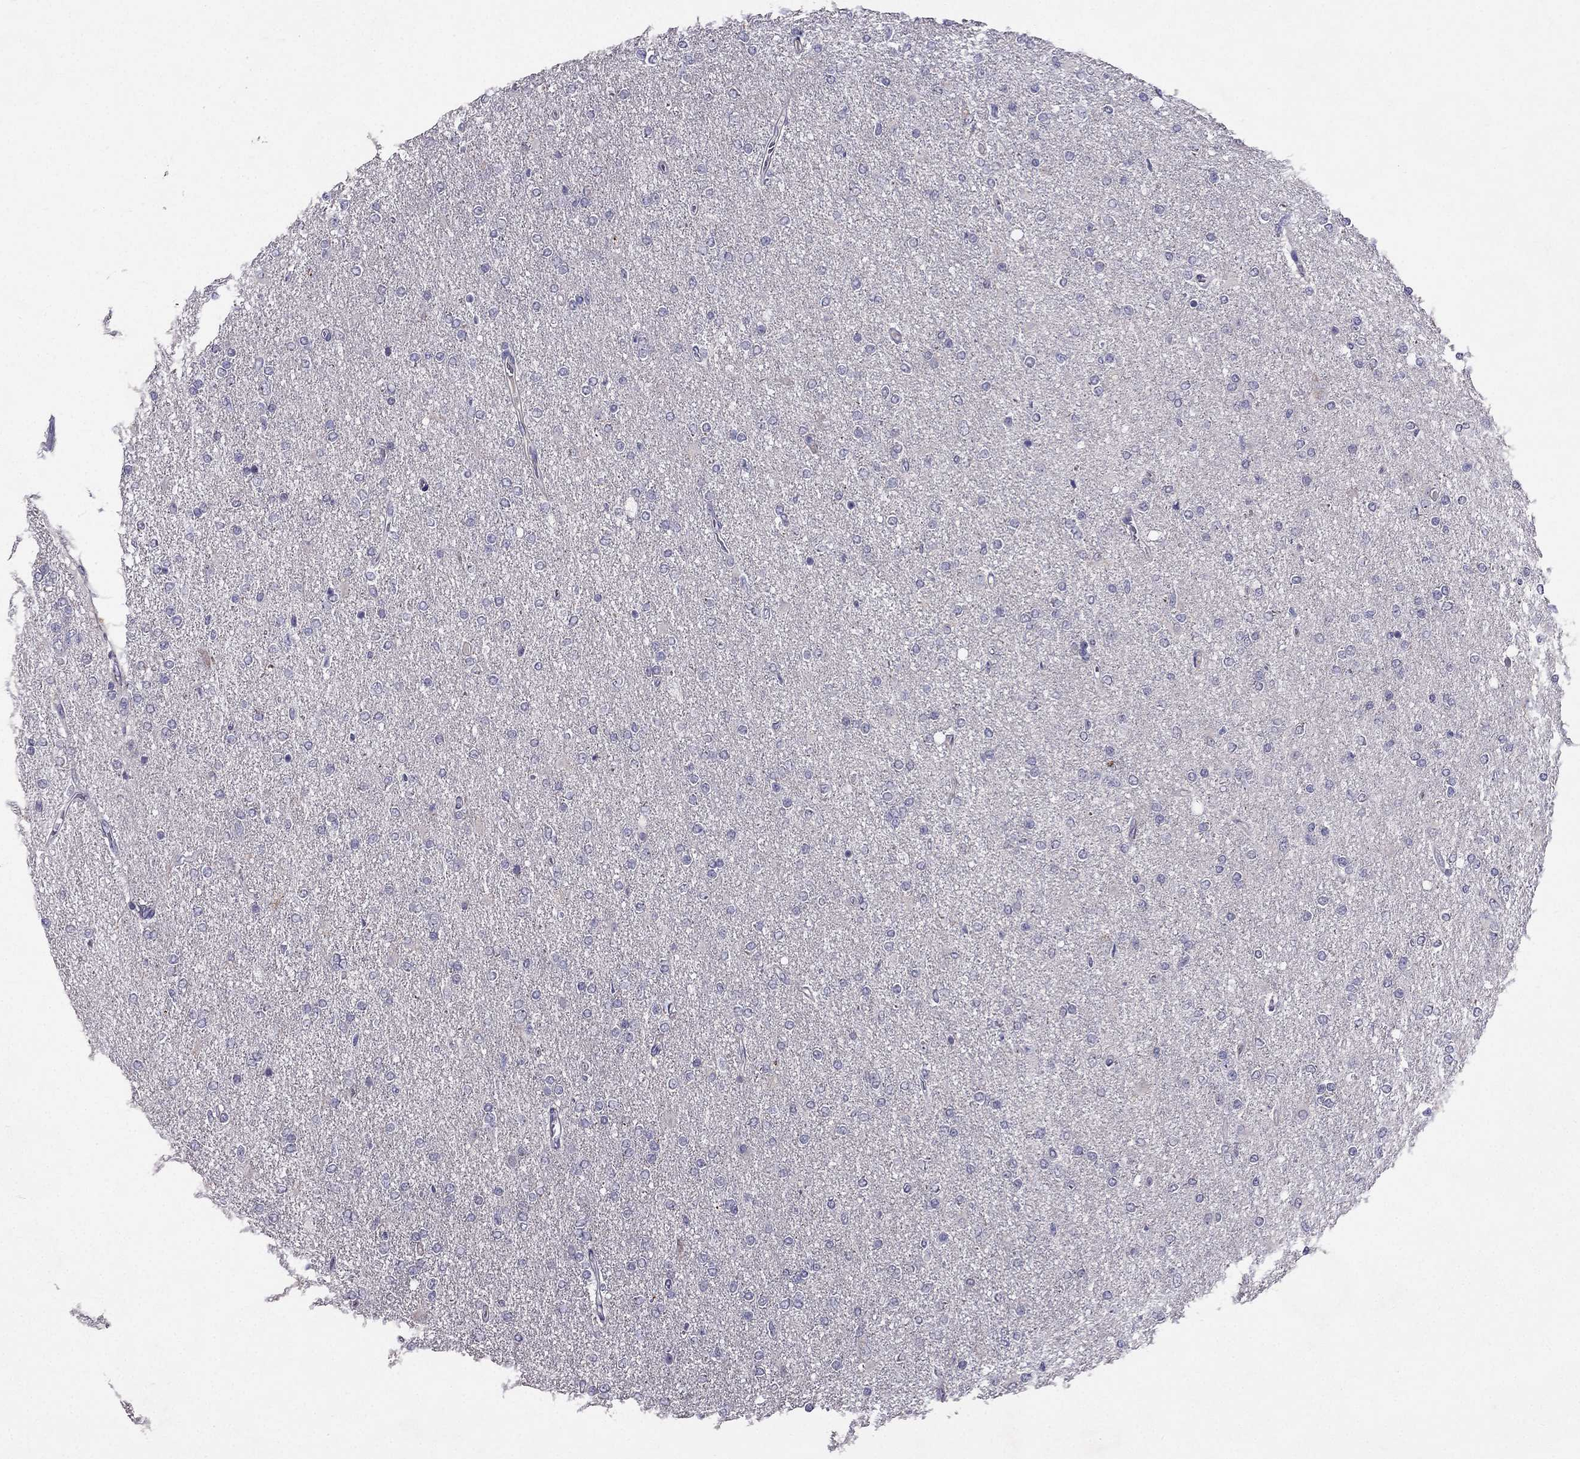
{"staining": {"intensity": "negative", "quantity": "none", "location": "none"}, "tissue": "glioma", "cell_type": "Tumor cells", "image_type": "cancer", "snomed": [{"axis": "morphology", "description": "Glioma, malignant, High grade"}, {"axis": "topography", "description": "Cerebral cortex"}], "caption": "This image is of malignant glioma (high-grade) stained with immunohistochemistry to label a protein in brown with the nuclei are counter-stained blue. There is no expression in tumor cells.", "gene": "DUSP15", "patient": {"sex": "male", "age": 70}}